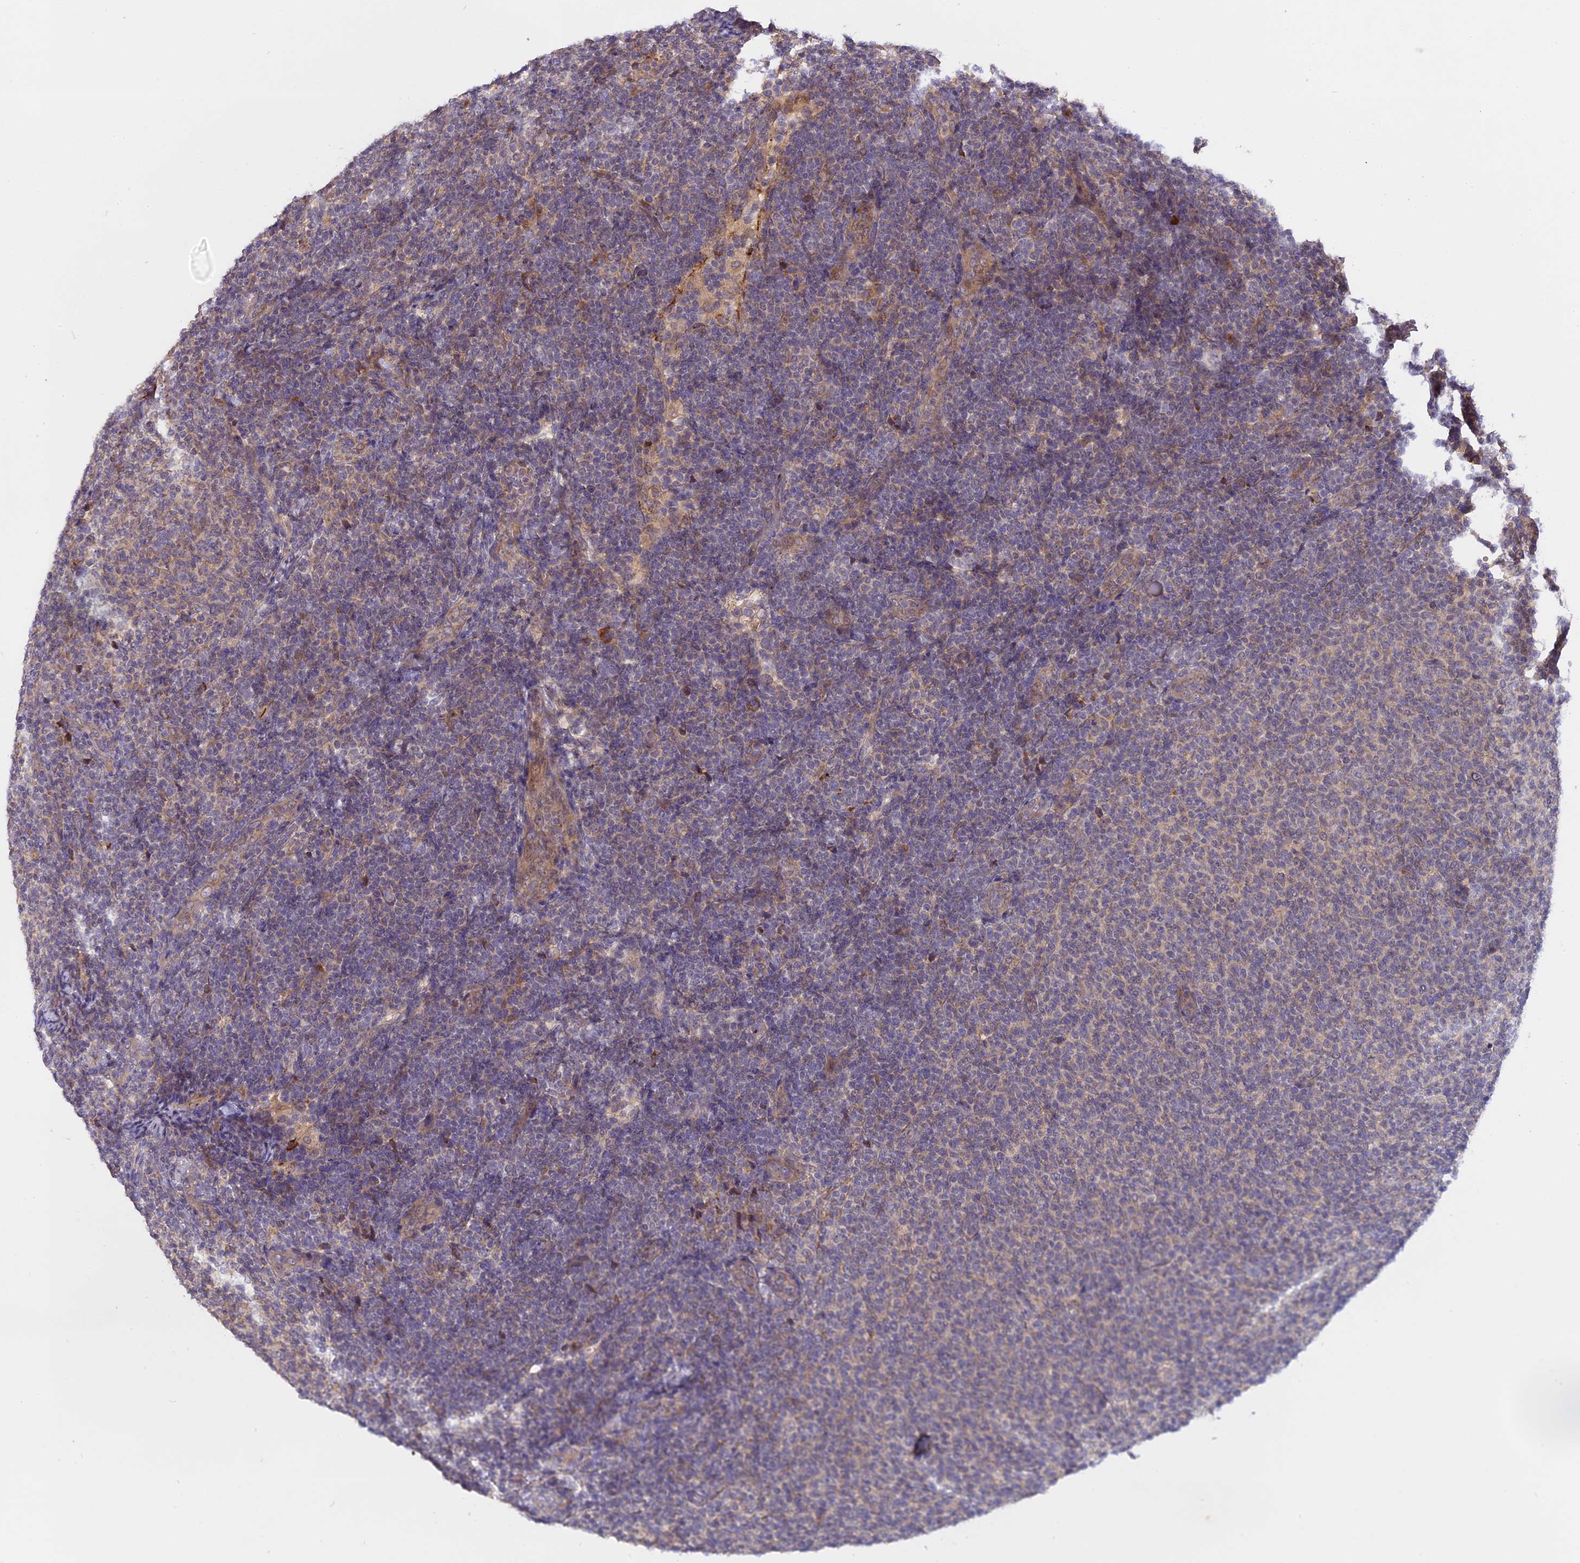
{"staining": {"intensity": "negative", "quantity": "none", "location": "none"}, "tissue": "lymphoma", "cell_type": "Tumor cells", "image_type": "cancer", "snomed": [{"axis": "morphology", "description": "Malignant lymphoma, non-Hodgkin's type, Low grade"}, {"axis": "topography", "description": "Lymph node"}], "caption": "Immunohistochemistry (IHC) of lymphoma exhibits no positivity in tumor cells.", "gene": "MEMO1", "patient": {"sex": "male", "age": 66}}